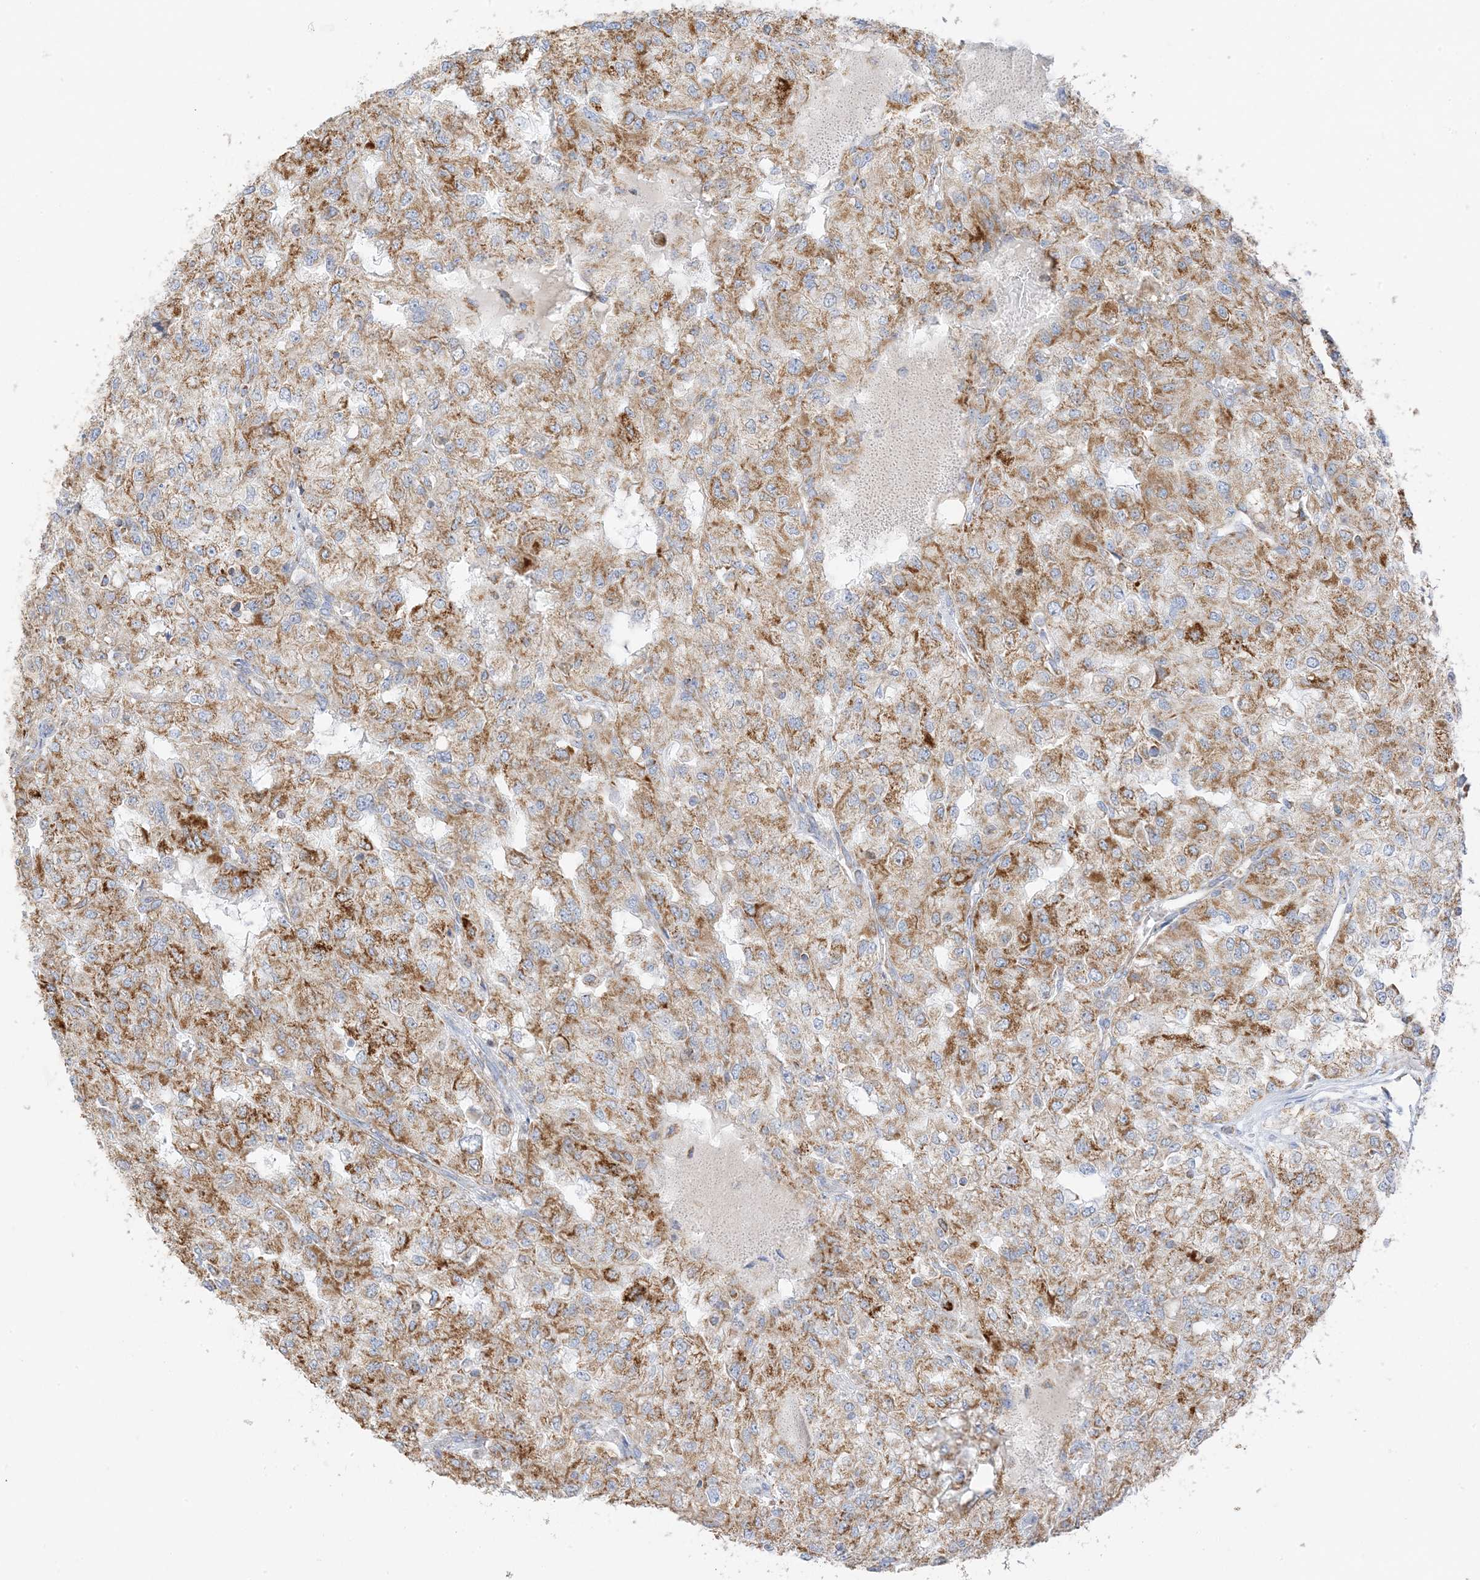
{"staining": {"intensity": "strong", "quantity": ">75%", "location": "cytoplasmic/membranous"}, "tissue": "renal cancer", "cell_type": "Tumor cells", "image_type": "cancer", "snomed": [{"axis": "morphology", "description": "Adenocarcinoma, NOS"}, {"axis": "topography", "description": "Kidney"}], "caption": "Human renal adenocarcinoma stained with a brown dye reveals strong cytoplasmic/membranous positive expression in approximately >75% of tumor cells.", "gene": "CAPN13", "patient": {"sex": "female", "age": 54}}